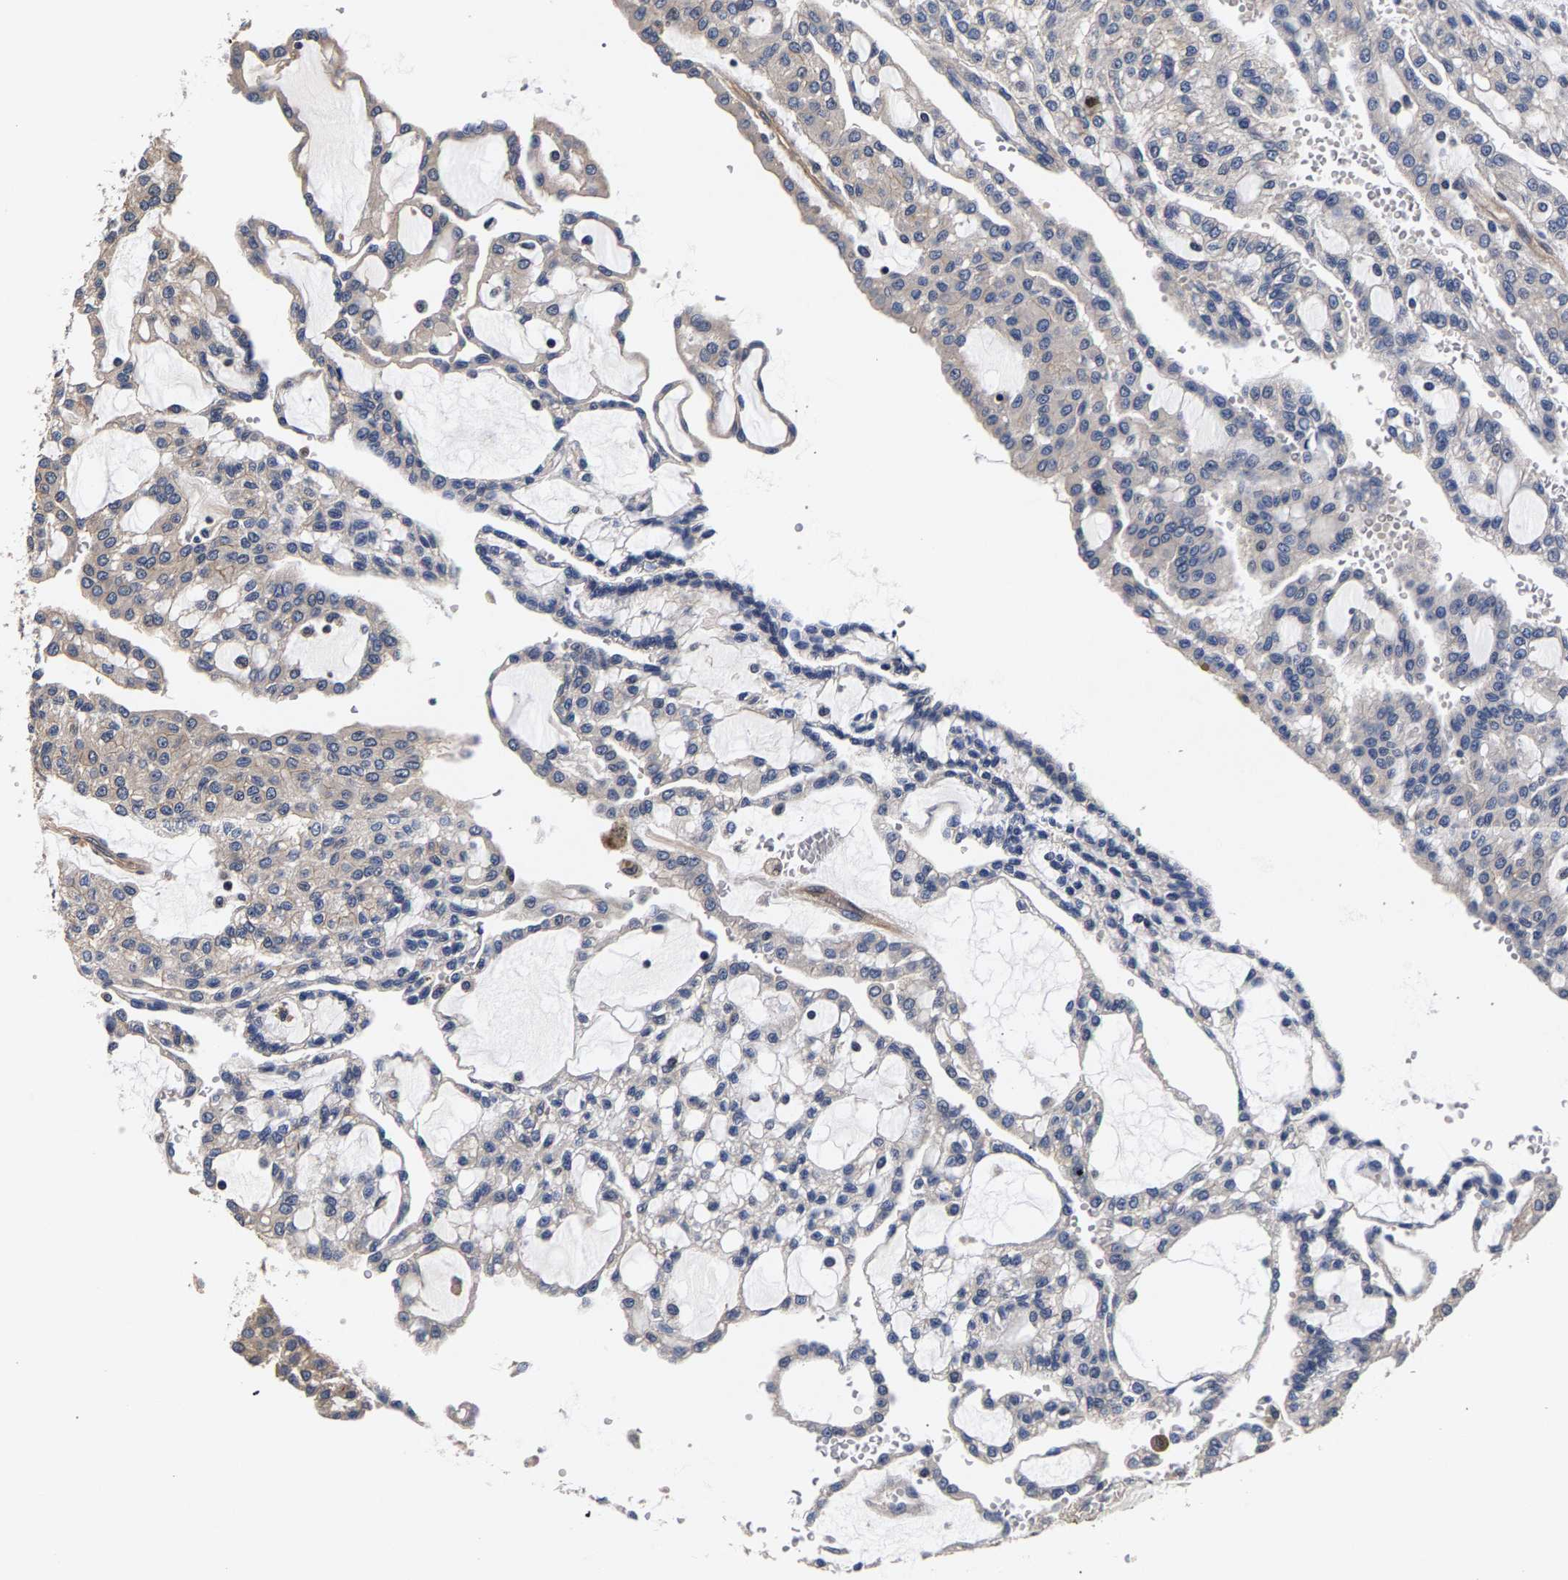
{"staining": {"intensity": "negative", "quantity": "none", "location": "none"}, "tissue": "renal cancer", "cell_type": "Tumor cells", "image_type": "cancer", "snomed": [{"axis": "morphology", "description": "Adenocarcinoma, NOS"}, {"axis": "topography", "description": "Kidney"}], "caption": "Tumor cells are negative for brown protein staining in renal adenocarcinoma.", "gene": "MARCHF7", "patient": {"sex": "male", "age": 63}}